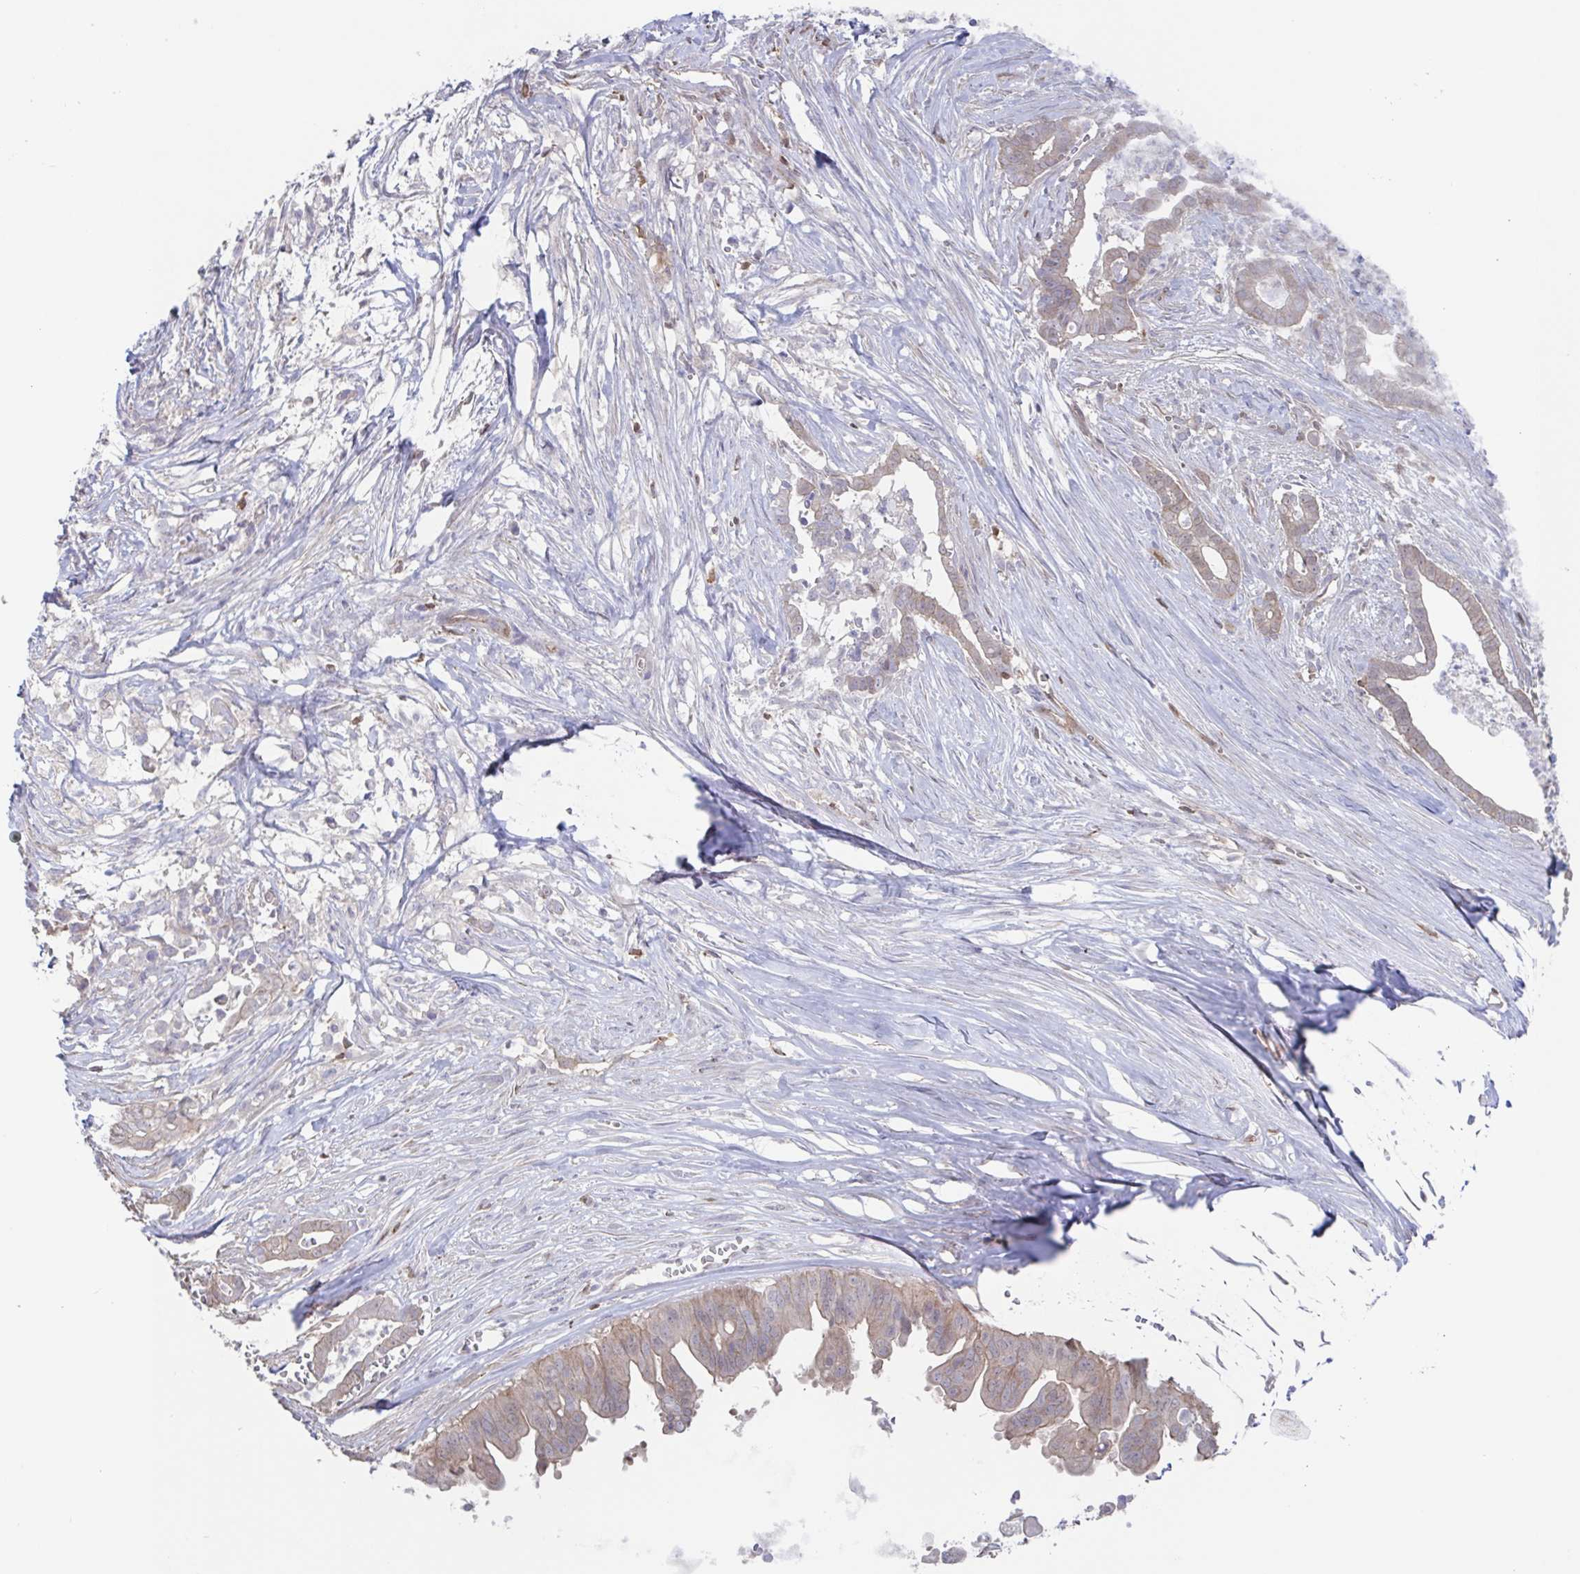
{"staining": {"intensity": "weak", "quantity": "<25%", "location": "cytoplasmic/membranous"}, "tissue": "pancreatic cancer", "cell_type": "Tumor cells", "image_type": "cancer", "snomed": [{"axis": "morphology", "description": "Adenocarcinoma, NOS"}, {"axis": "topography", "description": "Pancreas"}], "caption": "Adenocarcinoma (pancreatic) was stained to show a protein in brown. There is no significant staining in tumor cells. The staining is performed using DAB brown chromogen with nuclei counter-stained in using hematoxylin.", "gene": "AGFG2", "patient": {"sex": "male", "age": 61}}